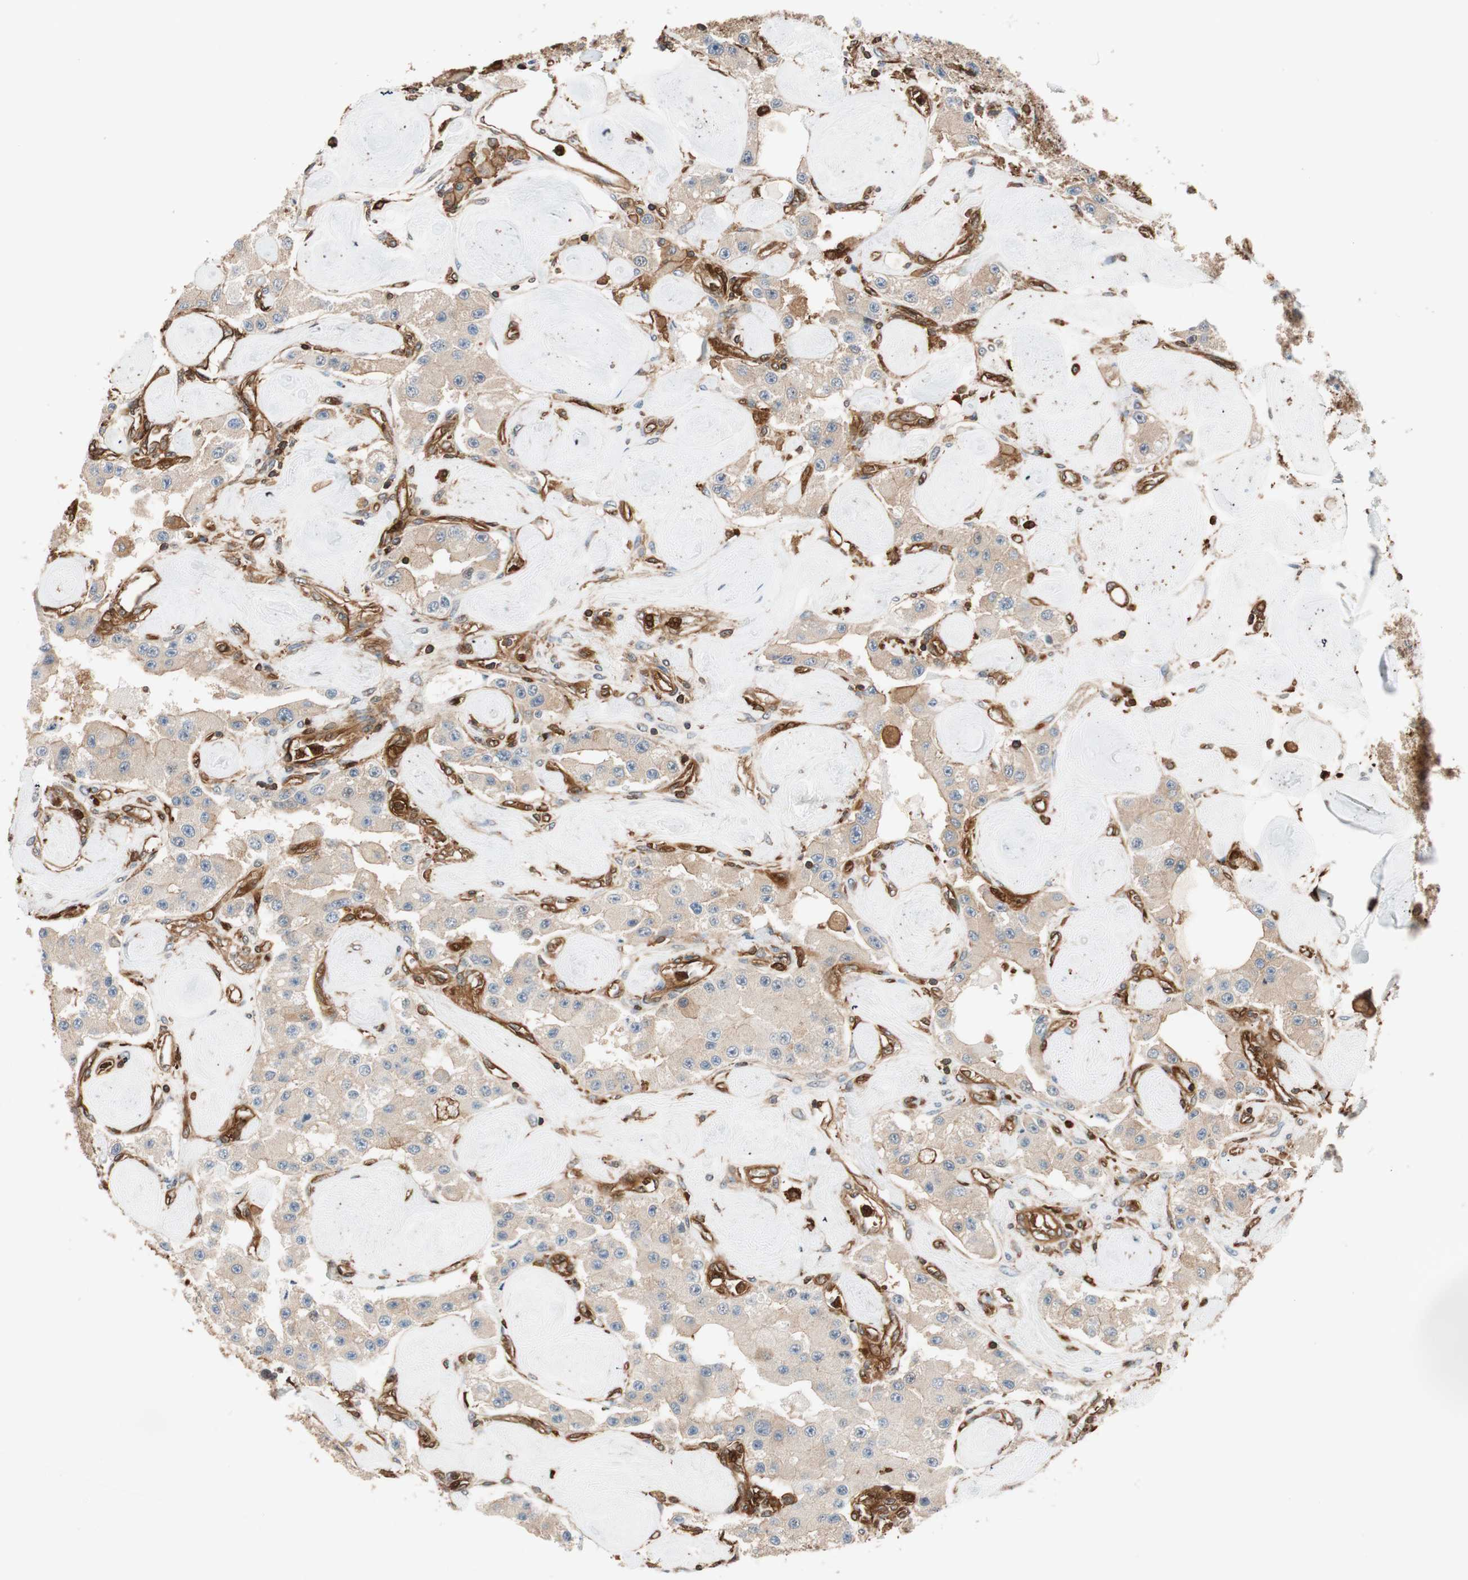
{"staining": {"intensity": "moderate", "quantity": ">75%", "location": "cytoplasmic/membranous"}, "tissue": "carcinoid", "cell_type": "Tumor cells", "image_type": "cancer", "snomed": [{"axis": "morphology", "description": "Carcinoid, malignant, NOS"}, {"axis": "topography", "description": "Pancreas"}], "caption": "Malignant carcinoid stained with DAB (3,3'-diaminobenzidine) immunohistochemistry reveals medium levels of moderate cytoplasmic/membranous positivity in approximately >75% of tumor cells. (IHC, brightfield microscopy, high magnification).", "gene": "VASP", "patient": {"sex": "male", "age": 41}}